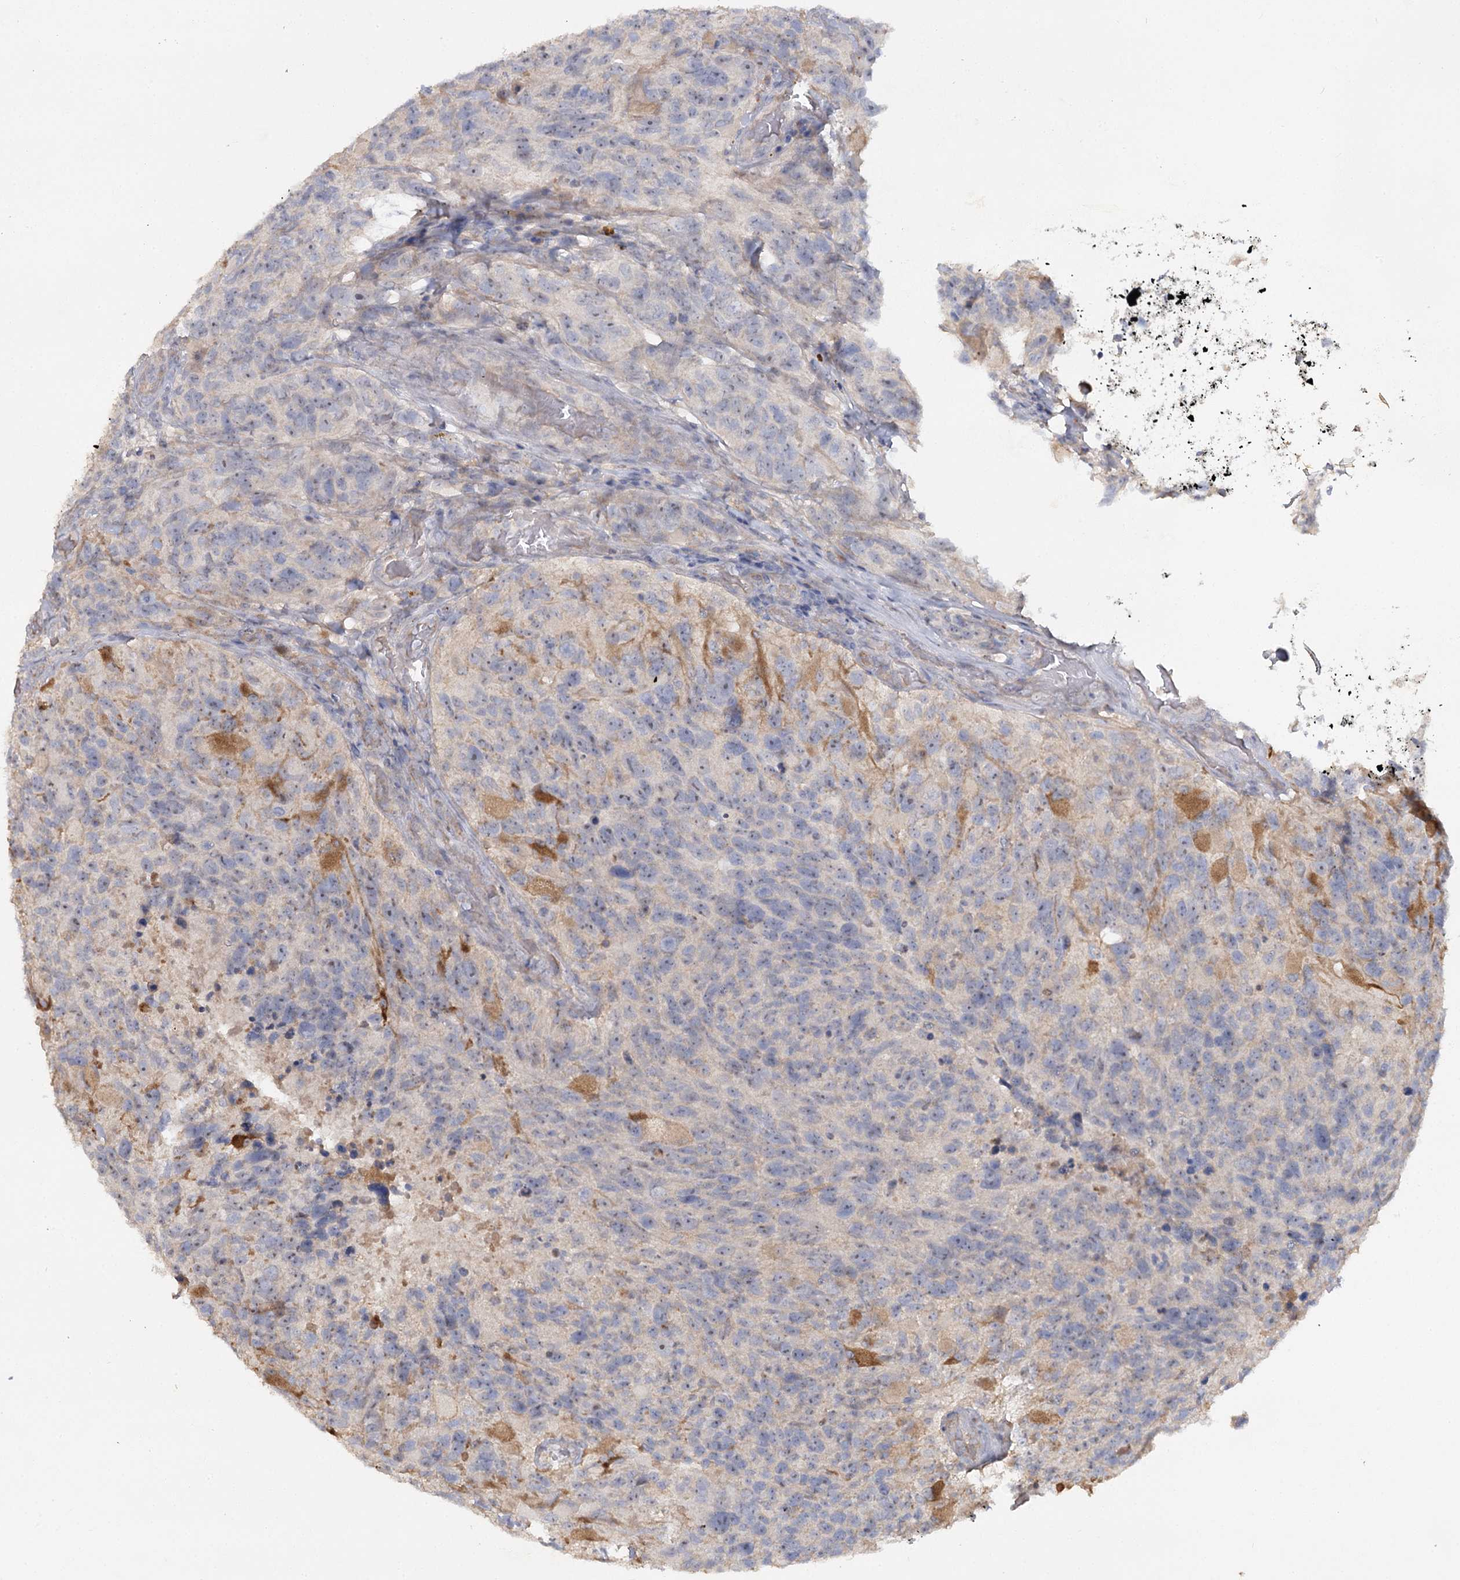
{"staining": {"intensity": "negative", "quantity": "none", "location": "none"}, "tissue": "glioma", "cell_type": "Tumor cells", "image_type": "cancer", "snomed": [{"axis": "morphology", "description": "Glioma, malignant, High grade"}, {"axis": "topography", "description": "Brain"}], "caption": "This is a image of immunohistochemistry (IHC) staining of glioma, which shows no expression in tumor cells.", "gene": "ANGPTL5", "patient": {"sex": "male", "age": 69}}